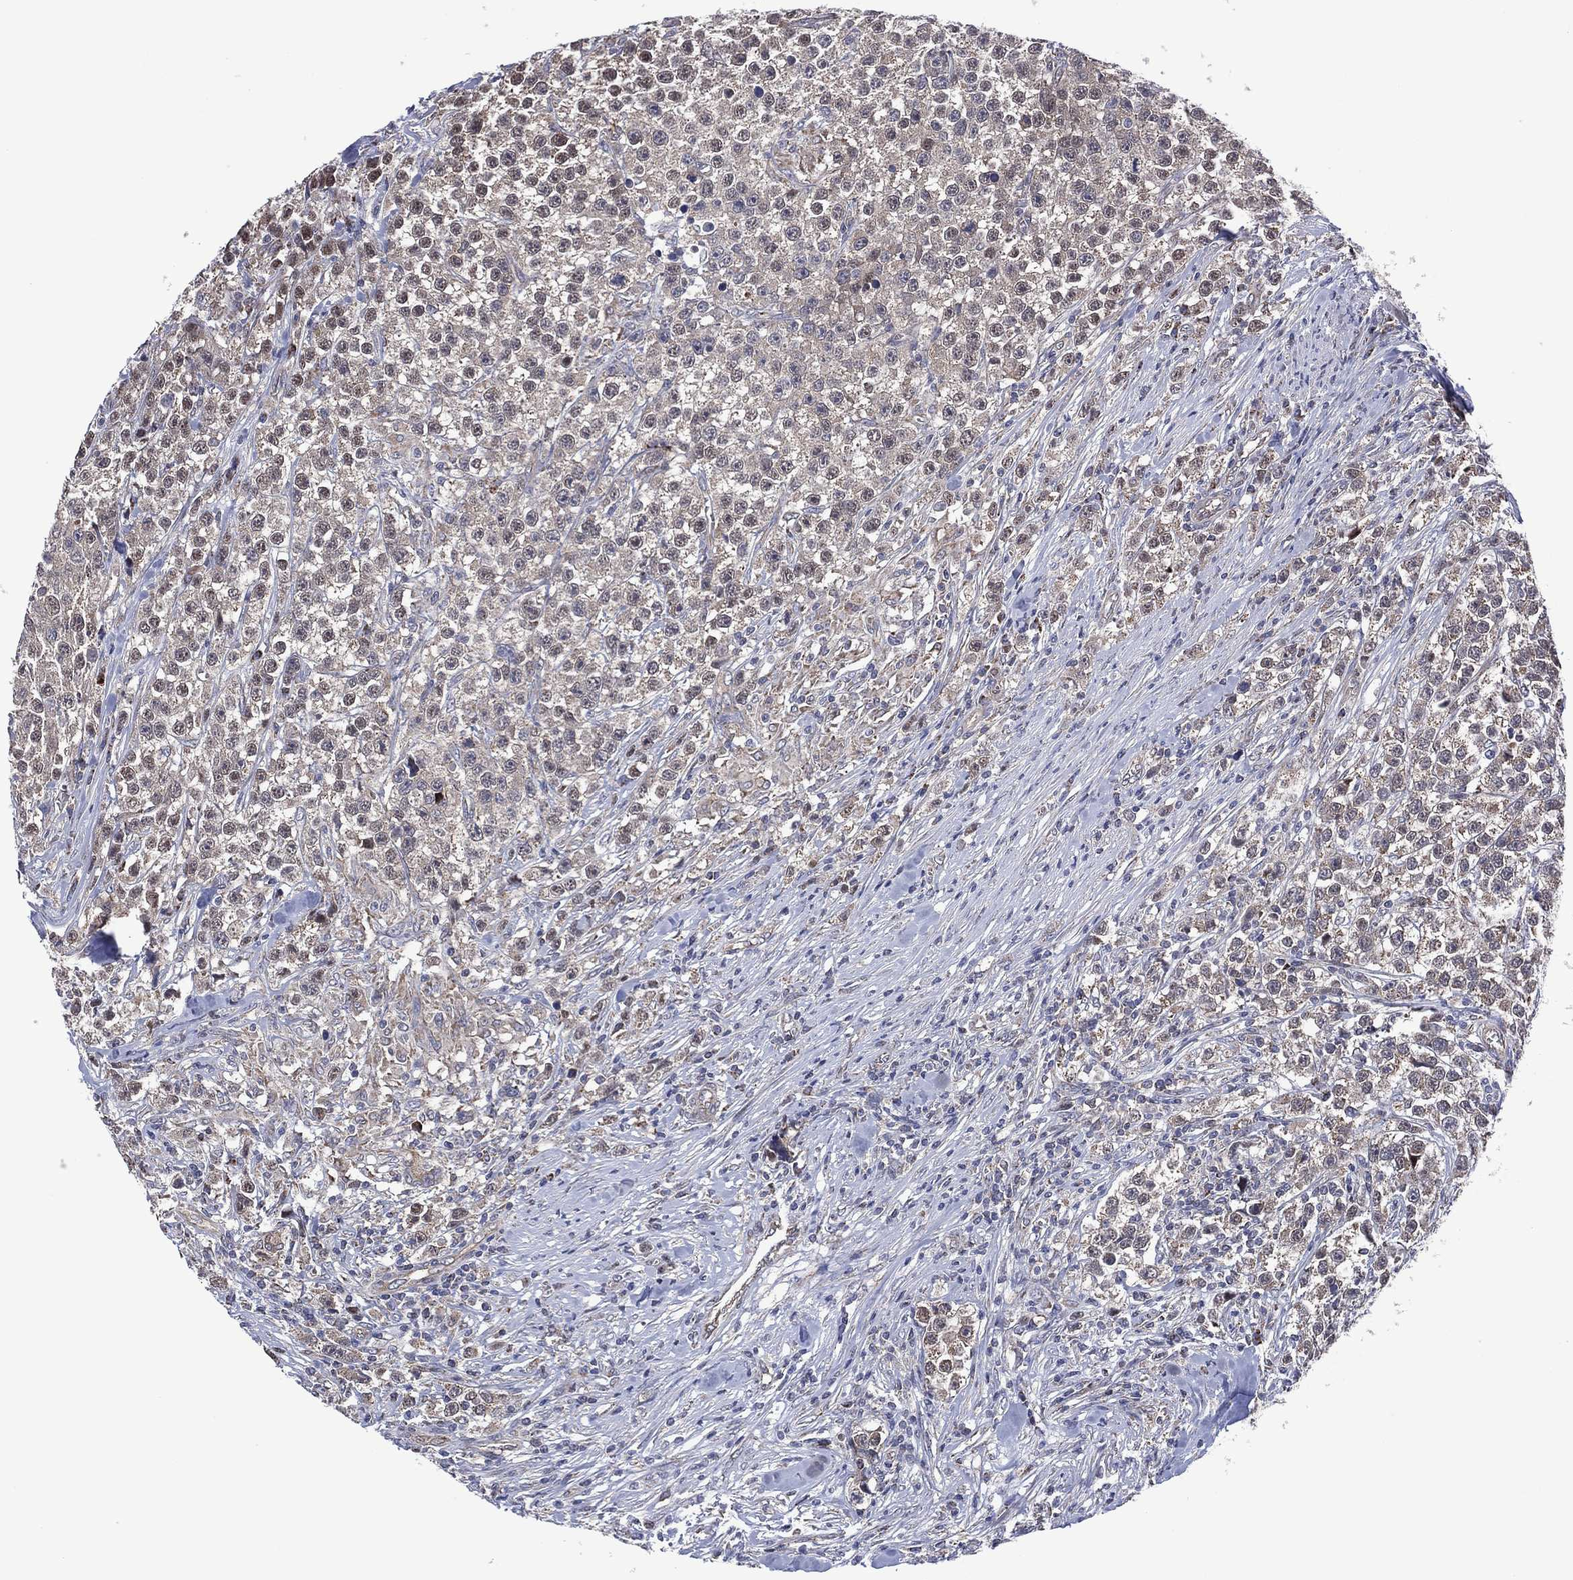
{"staining": {"intensity": "negative", "quantity": "none", "location": "none"}, "tissue": "testis cancer", "cell_type": "Tumor cells", "image_type": "cancer", "snomed": [{"axis": "morphology", "description": "Seminoma, NOS"}, {"axis": "topography", "description": "Testis"}], "caption": "IHC photomicrograph of testis seminoma stained for a protein (brown), which exhibits no positivity in tumor cells. Brightfield microscopy of IHC stained with DAB (brown) and hematoxylin (blue), captured at high magnification.", "gene": "PIDD1", "patient": {"sex": "male", "age": 59}}